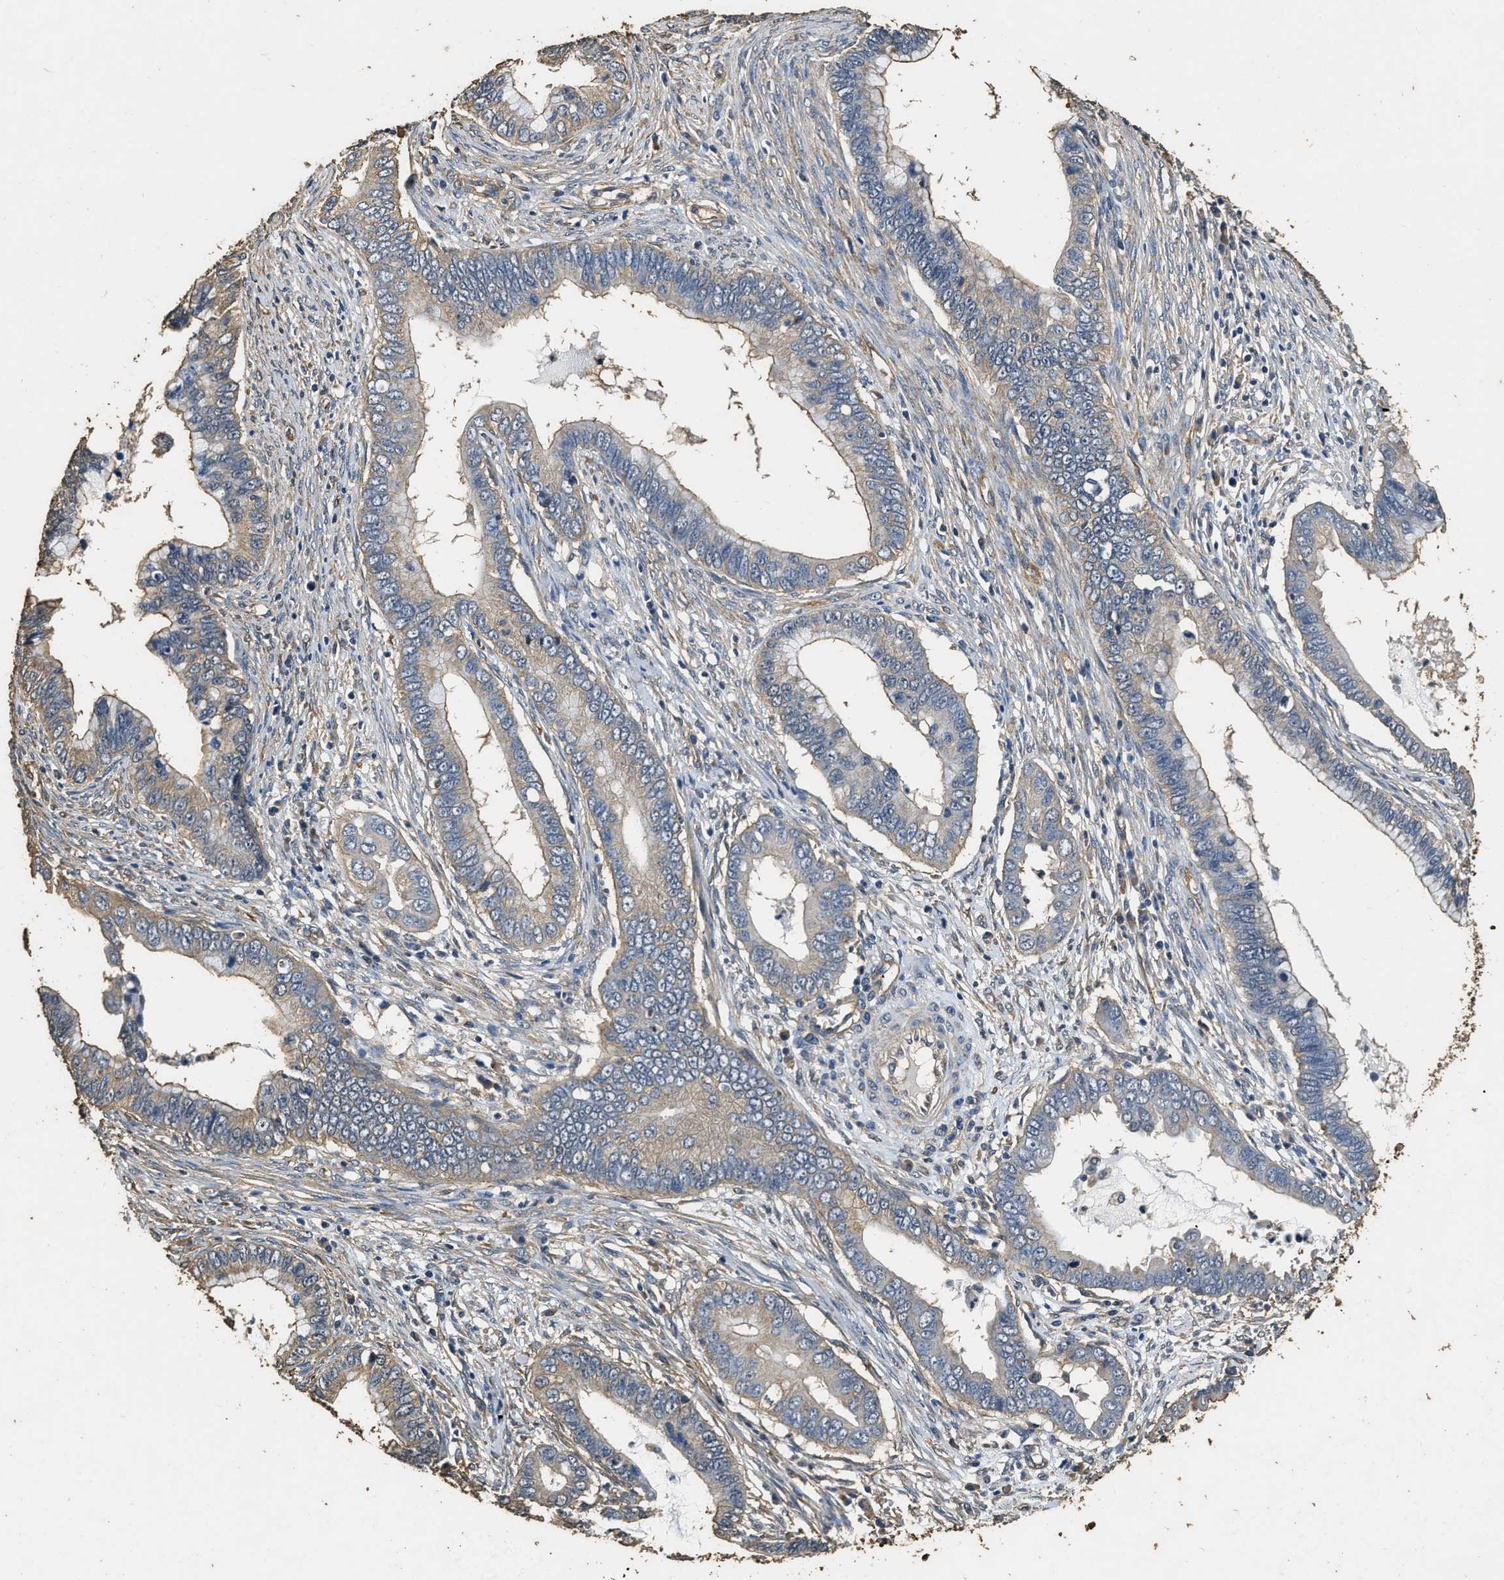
{"staining": {"intensity": "weak", "quantity": "25%-75%", "location": "cytoplasmic/membranous"}, "tissue": "cervical cancer", "cell_type": "Tumor cells", "image_type": "cancer", "snomed": [{"axis": "morphology", "description": "Adenocarcinoma, NOS"}, {"axis": "topography", "description": "Cervix"}], "caption": "A photomicrograph of human cervical adenocarcinoma stained for a protein exhibits weak cytoplasmic/membranous brown staining in tumor cells.", "gene": "MIB1", "patient": {"sex": "female", "age": 44}}